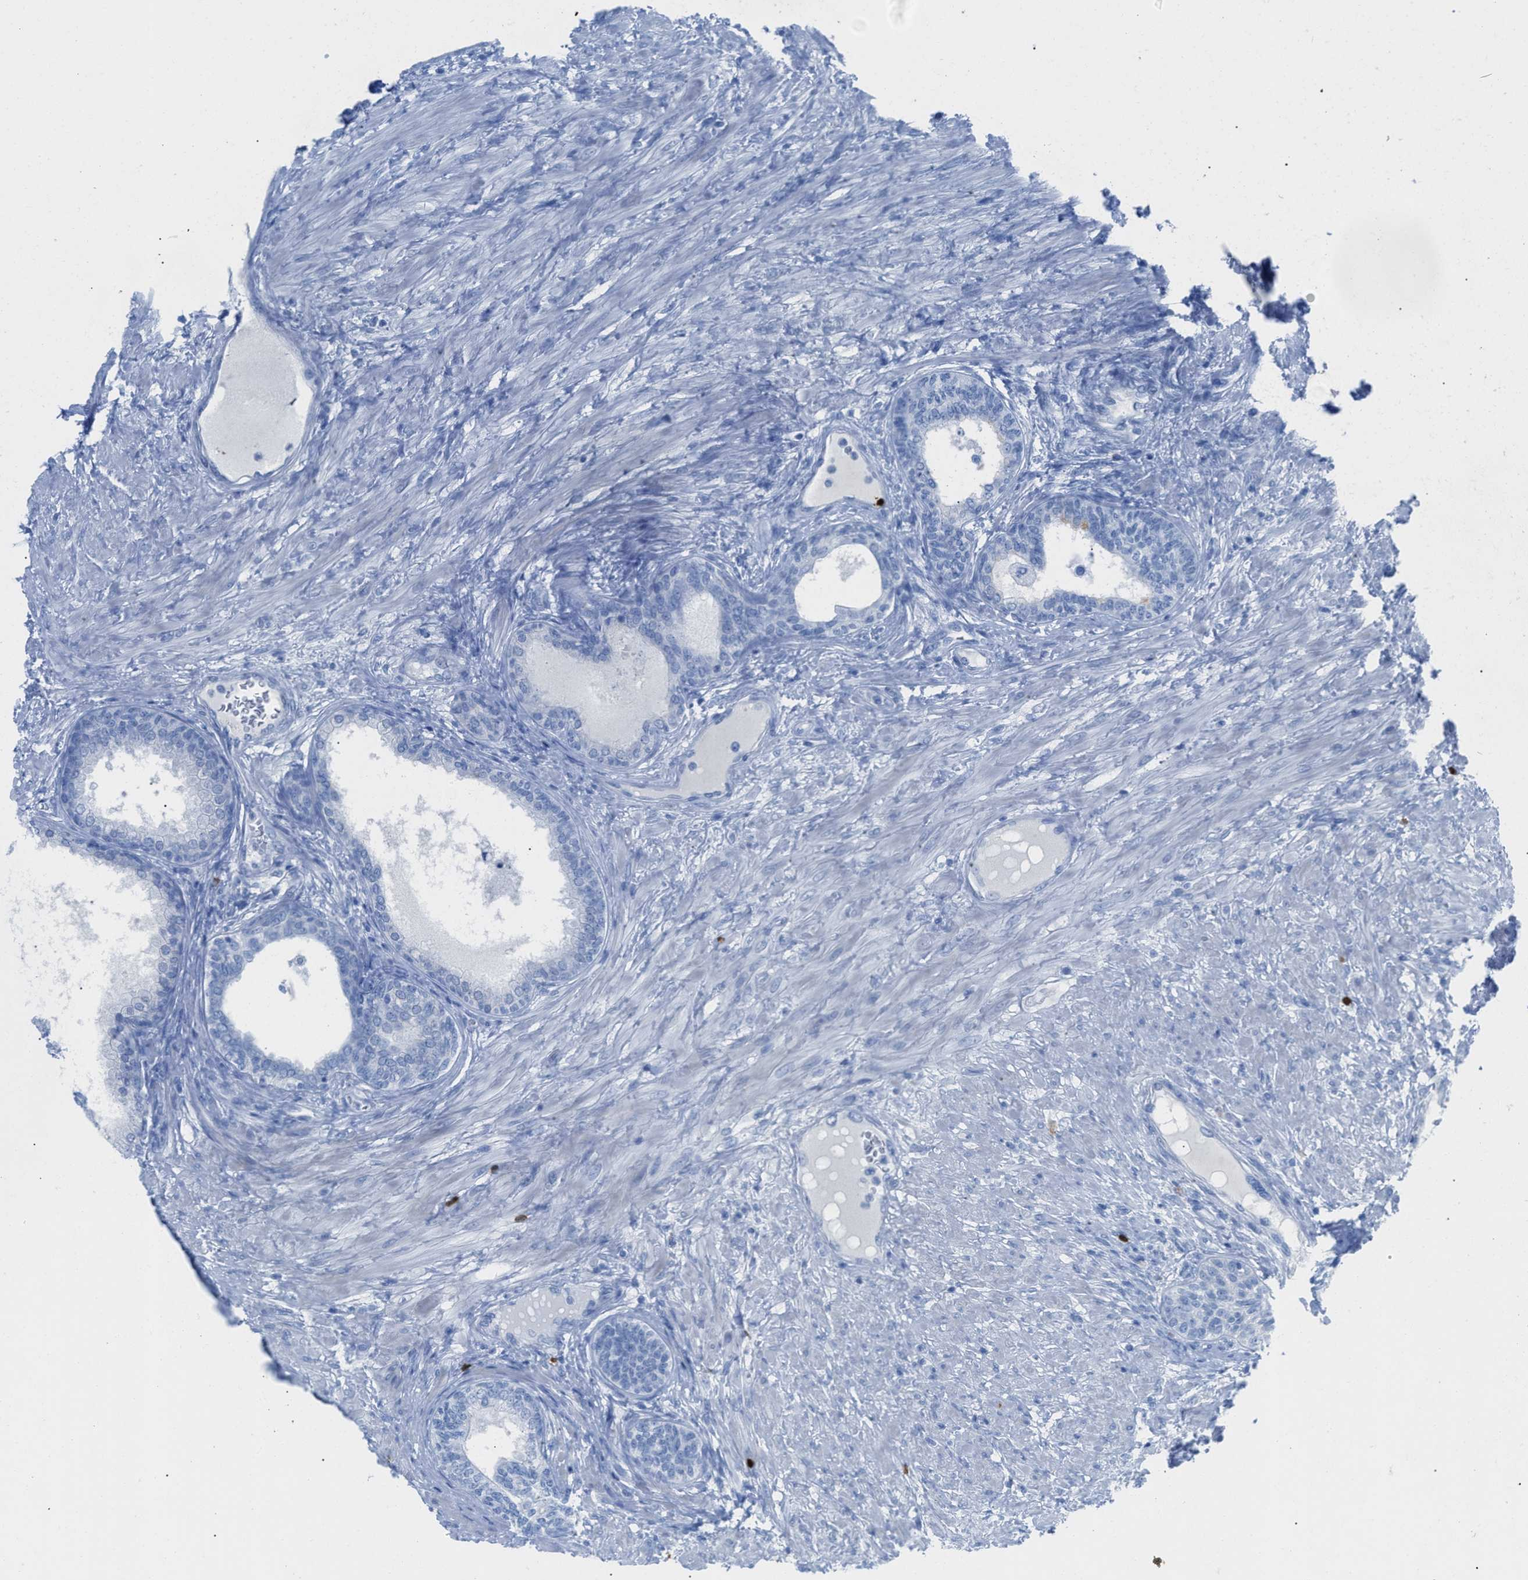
{"staining": {"intensity": "negative", "quantity": "none", "location": "none"}, "tissue": "prostate", "cell_type": "Glandular cells", "image_type": "normal", "snomed": [{"axis": "morphology", "description": "Normal tissue, NOS"}, {"axis": "topography", "description": "Prostate"}], "caption": "The immunohistochemistry photomicrograph has no significant positivity in glandular cells of prostate.", "gene": "TCL1A", "patient": {"sex": "male", "age": 76}}